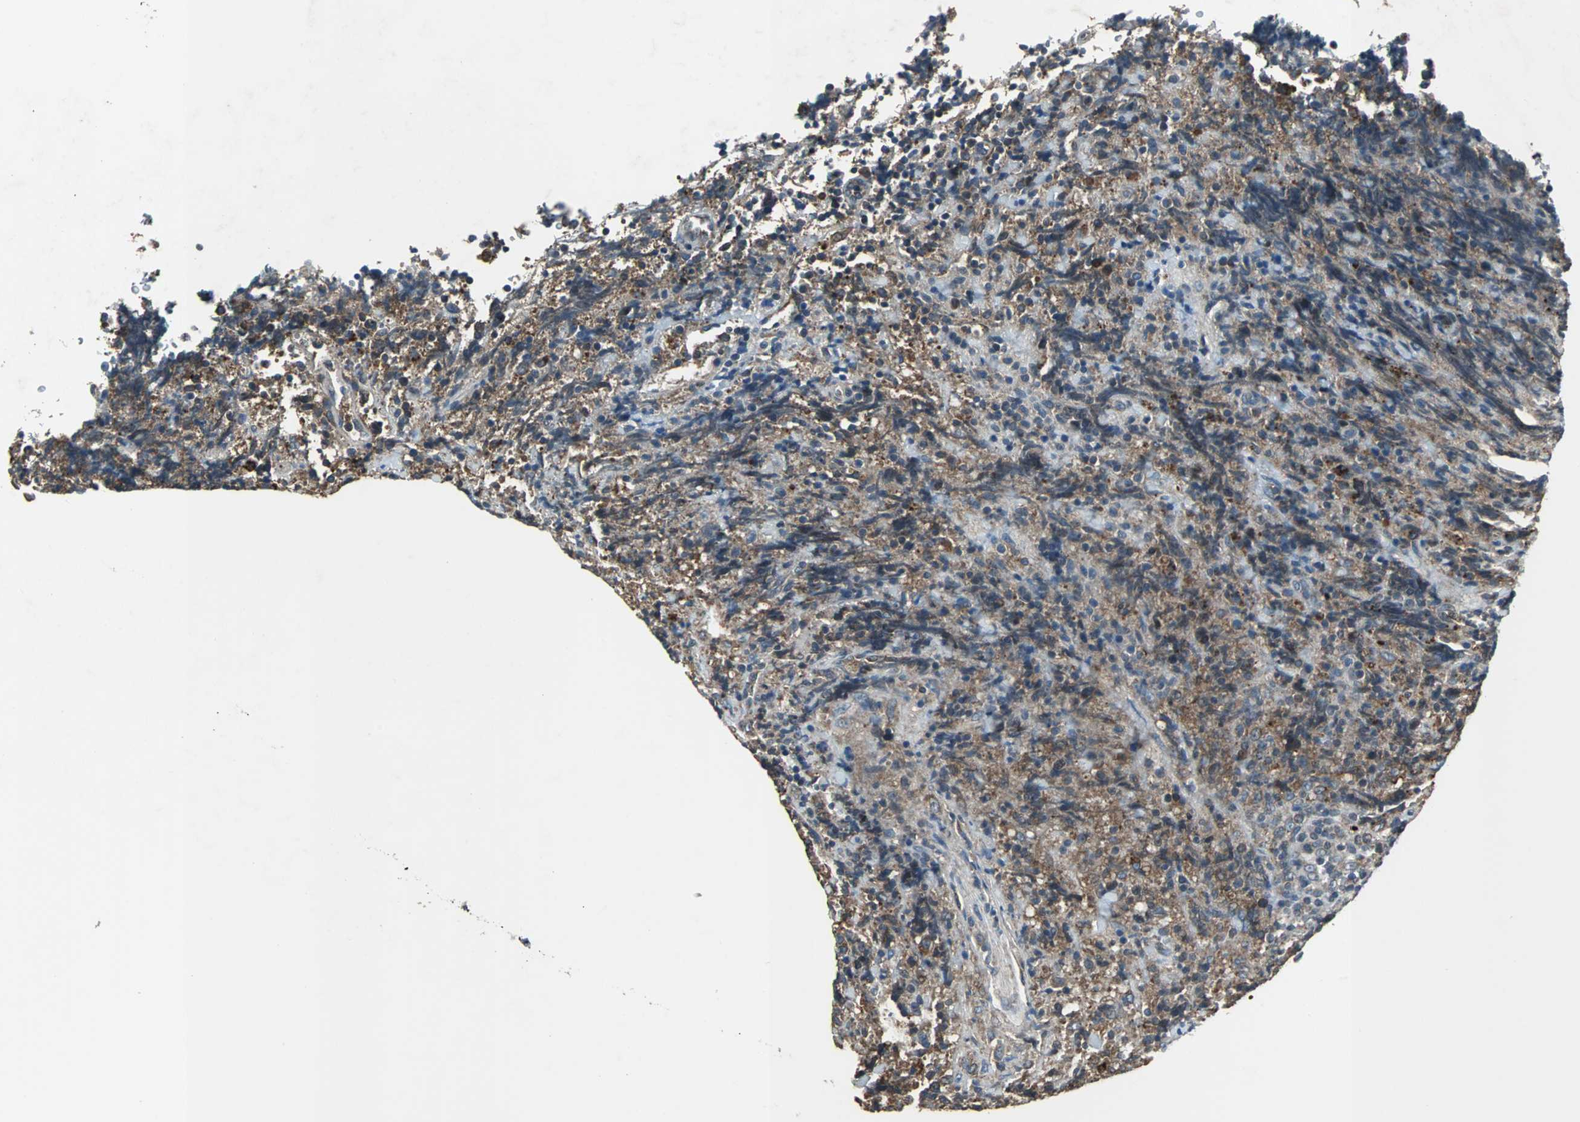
{"staining": {"intensity": "moderate", "quantity": ">75%", "location": "cytoplasmic/membranous"}, "tissue": "lymphoma", "cell_type": "Tumor cells", "image_type": "cancer", "snomed": [{"axis": "morphology", "description": "Malignant lymphoma, non-Hodgkin's type, High grade"}, {"axis": "topography", "description": "Tonsil"}], "caption": "High-grade malignant lymphoma, non-Hodgkin's type tissue demonstrates moderate cytoplasmic/membranous expression in about >75% of tumor cells, visualized by immunohistochemistry. Immunohistochemistry (ihc) stains the protein in brown and the nuclei are stained blue.", "gene": "SOS1", "patient": {"sex": "female", "age": 36}}